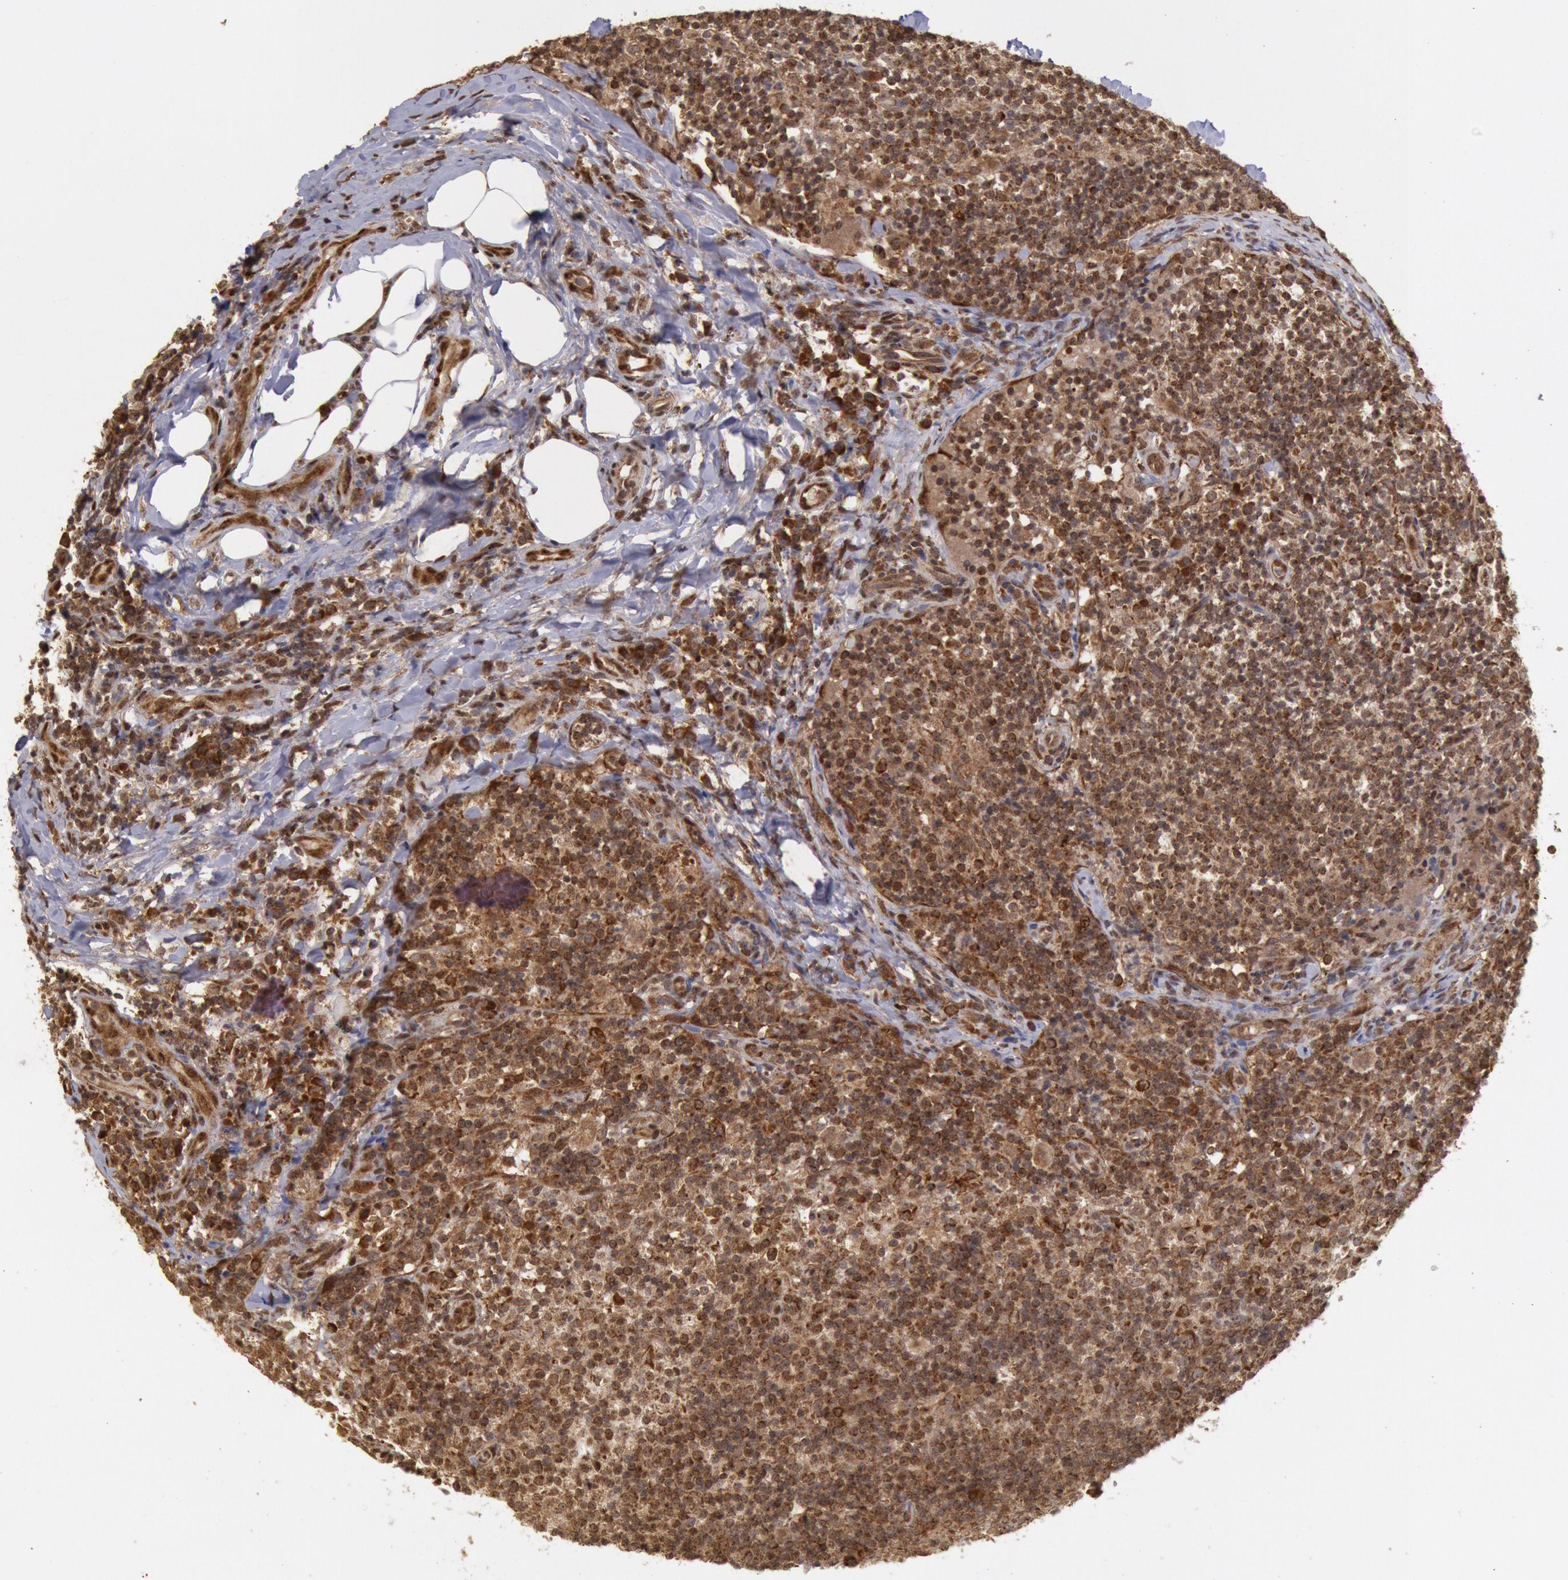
{"staining": {"intensity": "strong", "quantity": ">75%", "location": "cytoplasmic/membranous"}, "tissue": "lymph node", "cell_type": "Germinal center cells", "image_type": "normal", "snomed": [{"axis": "morphology", "description": "Normal tissue, NOS"}, {"axis": "morphology", "description": "Inflammation, NOS"}, {"axis": "topography", "description": "Lymph node"}], "caption": "Benign lymph node demonstrates strong cytoplasmic/membranous positivity in approximately >75% of germinal center cells, visualized by immunohistochemistry.", "gene": "STX17", "patient": {"sex": "male", "age": 46}}